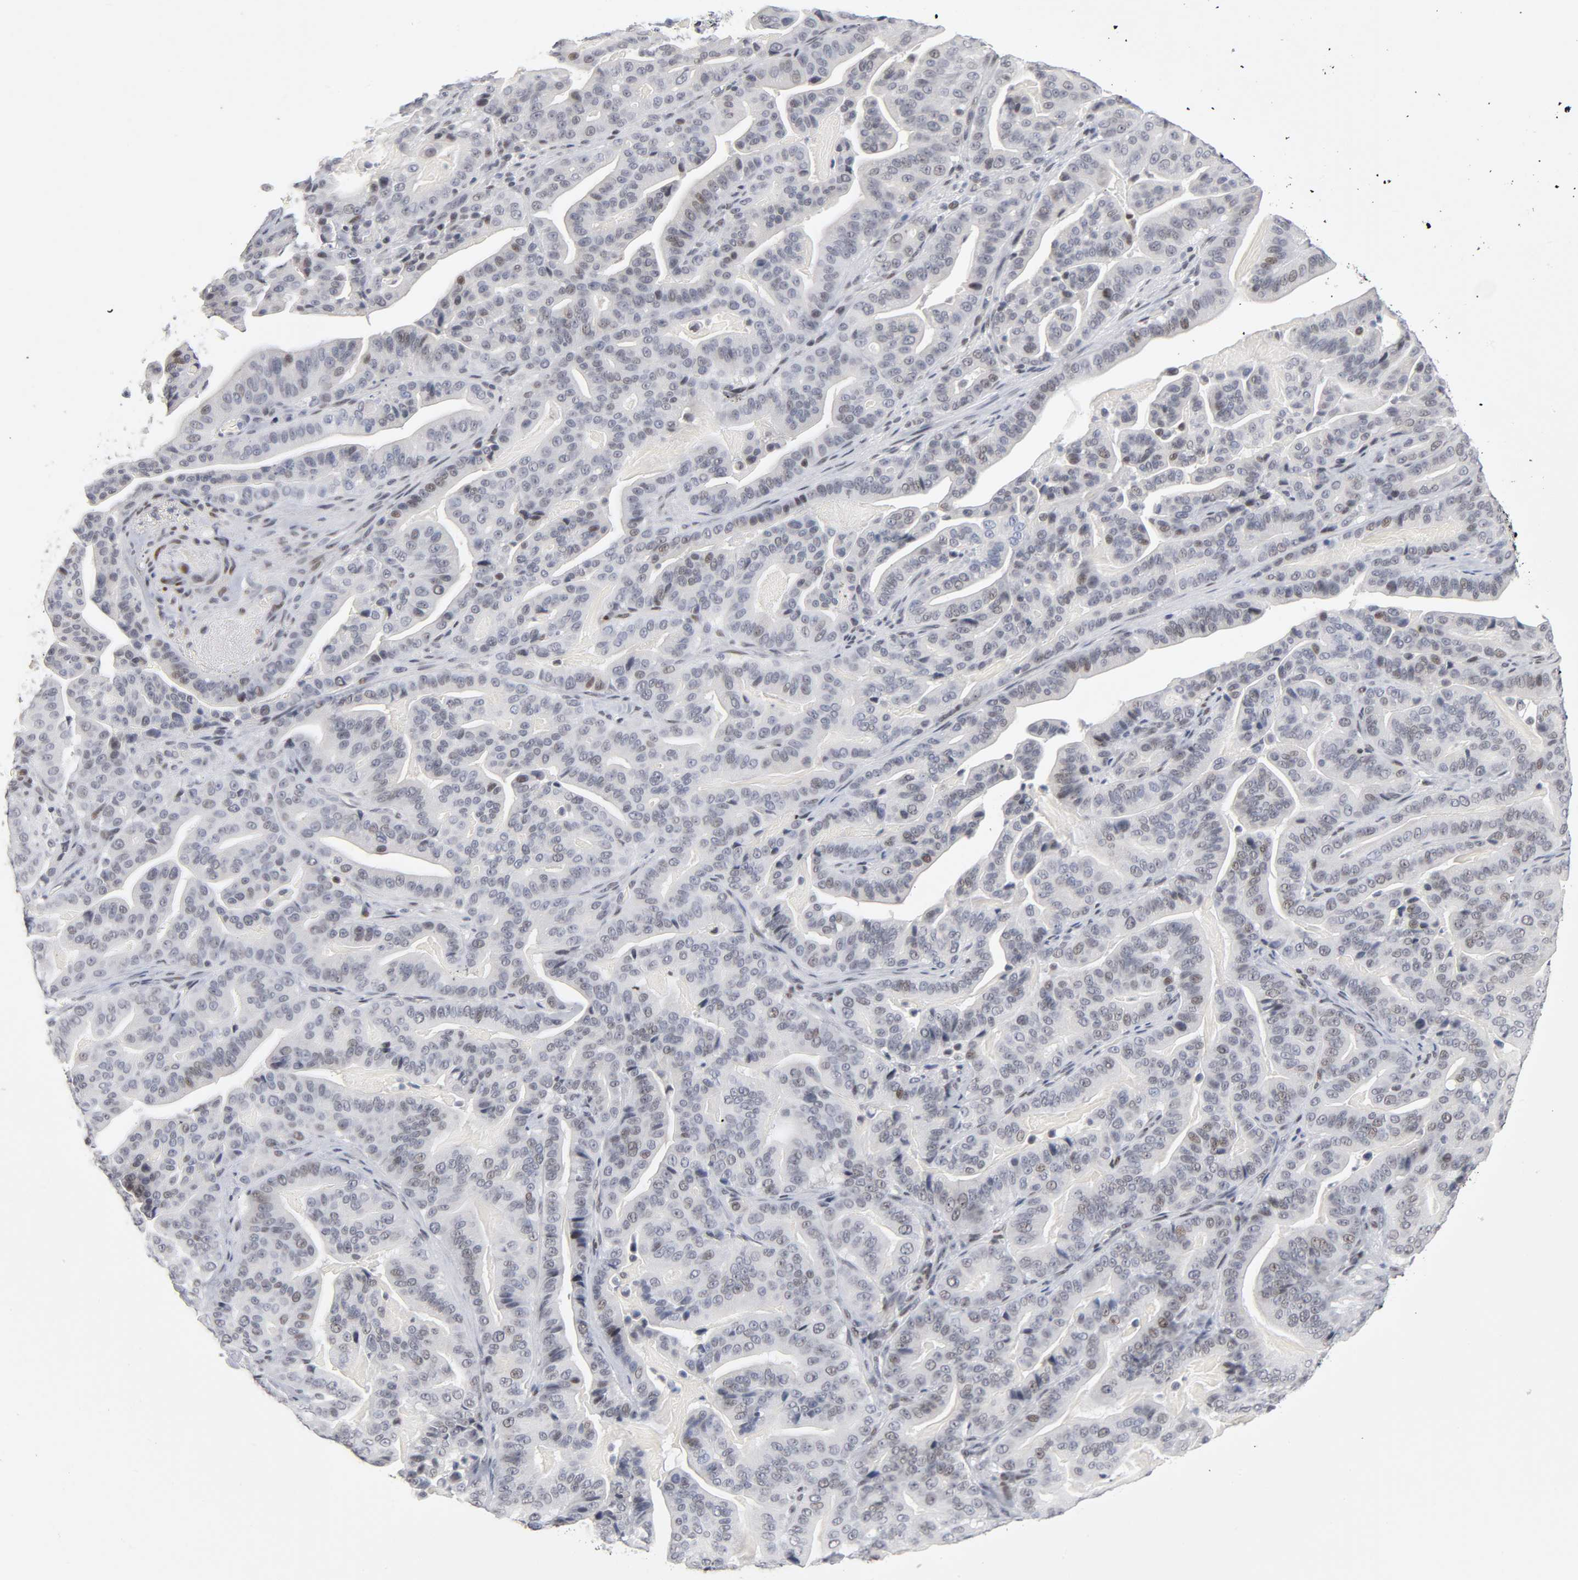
{"staining": {"intensity": "weak", "quantity": "<25%", "location": "nuclear"}, "tissue": "pancreatic cancer", "cell_type": "Tumor cells", "image_type": "cancer", "snomed": [{"axis": "morphology", "description": "Adenocarcinoma, NOS"}, {"axis": "topography", "description": "Pancreas"}], "caption": "DAB immunohistochemical staining of pancreatic cancer exhibits no significant positivity in tumor cells.", "gene": "SP3", "patient": {"sex": "male", "age": 63}}